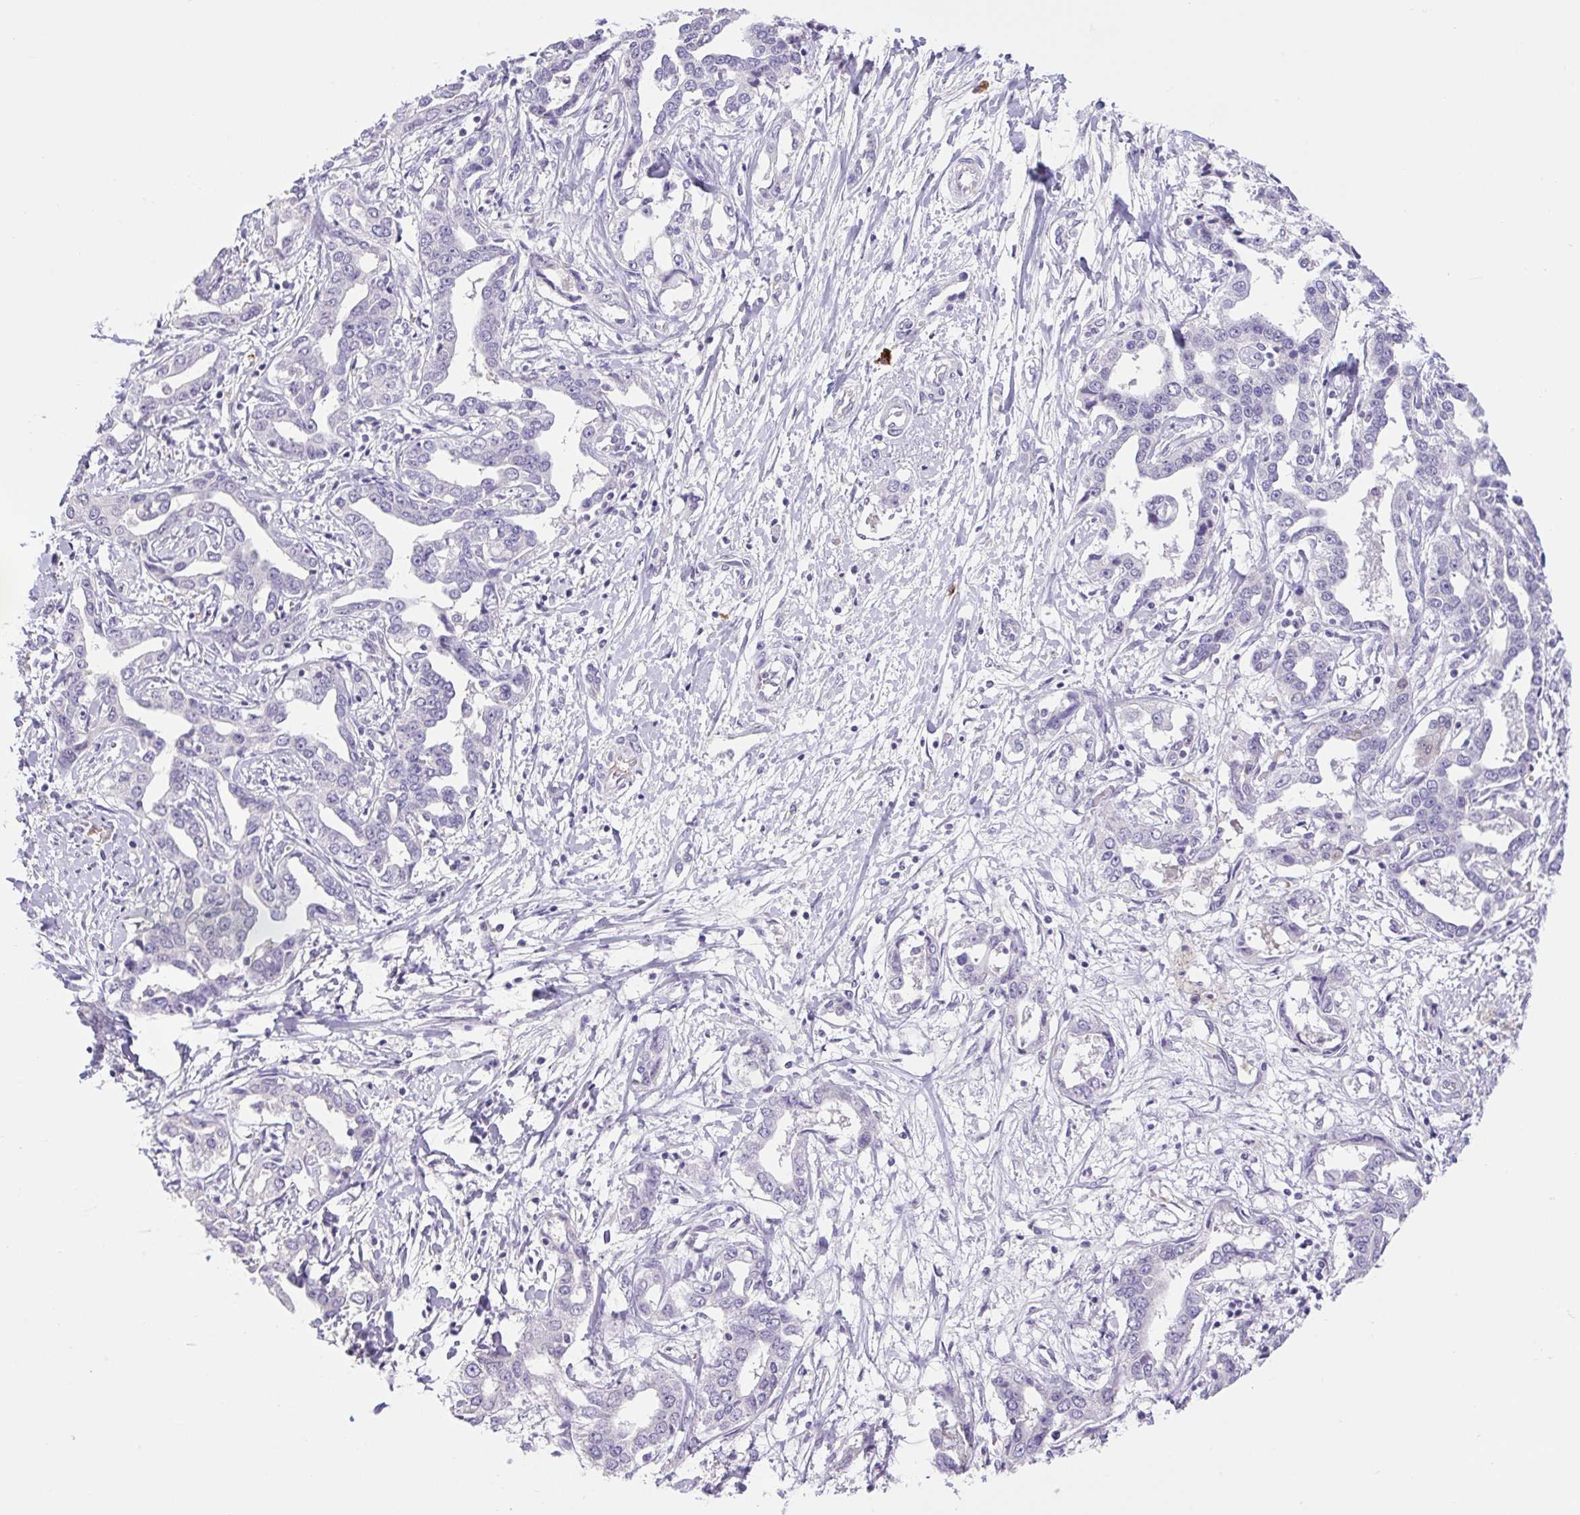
{"staining": {"intensity": "negative", "quantity": "none", "location": "none"}, "tissue": "liver cancer", "cell_type": "Tumor cells", "image_type": "cancer", "snomed": [{"axis": "morphology", "description": "Cholangiocarcinoma"}, {"axis": "topography", "description": "Liver"}], "caption": "Photomicrograph shows no significant protein staining in tumor cells of liver cancer.", "gene": "FAM177B", "patient": {"sex": "male", "age": 59}}